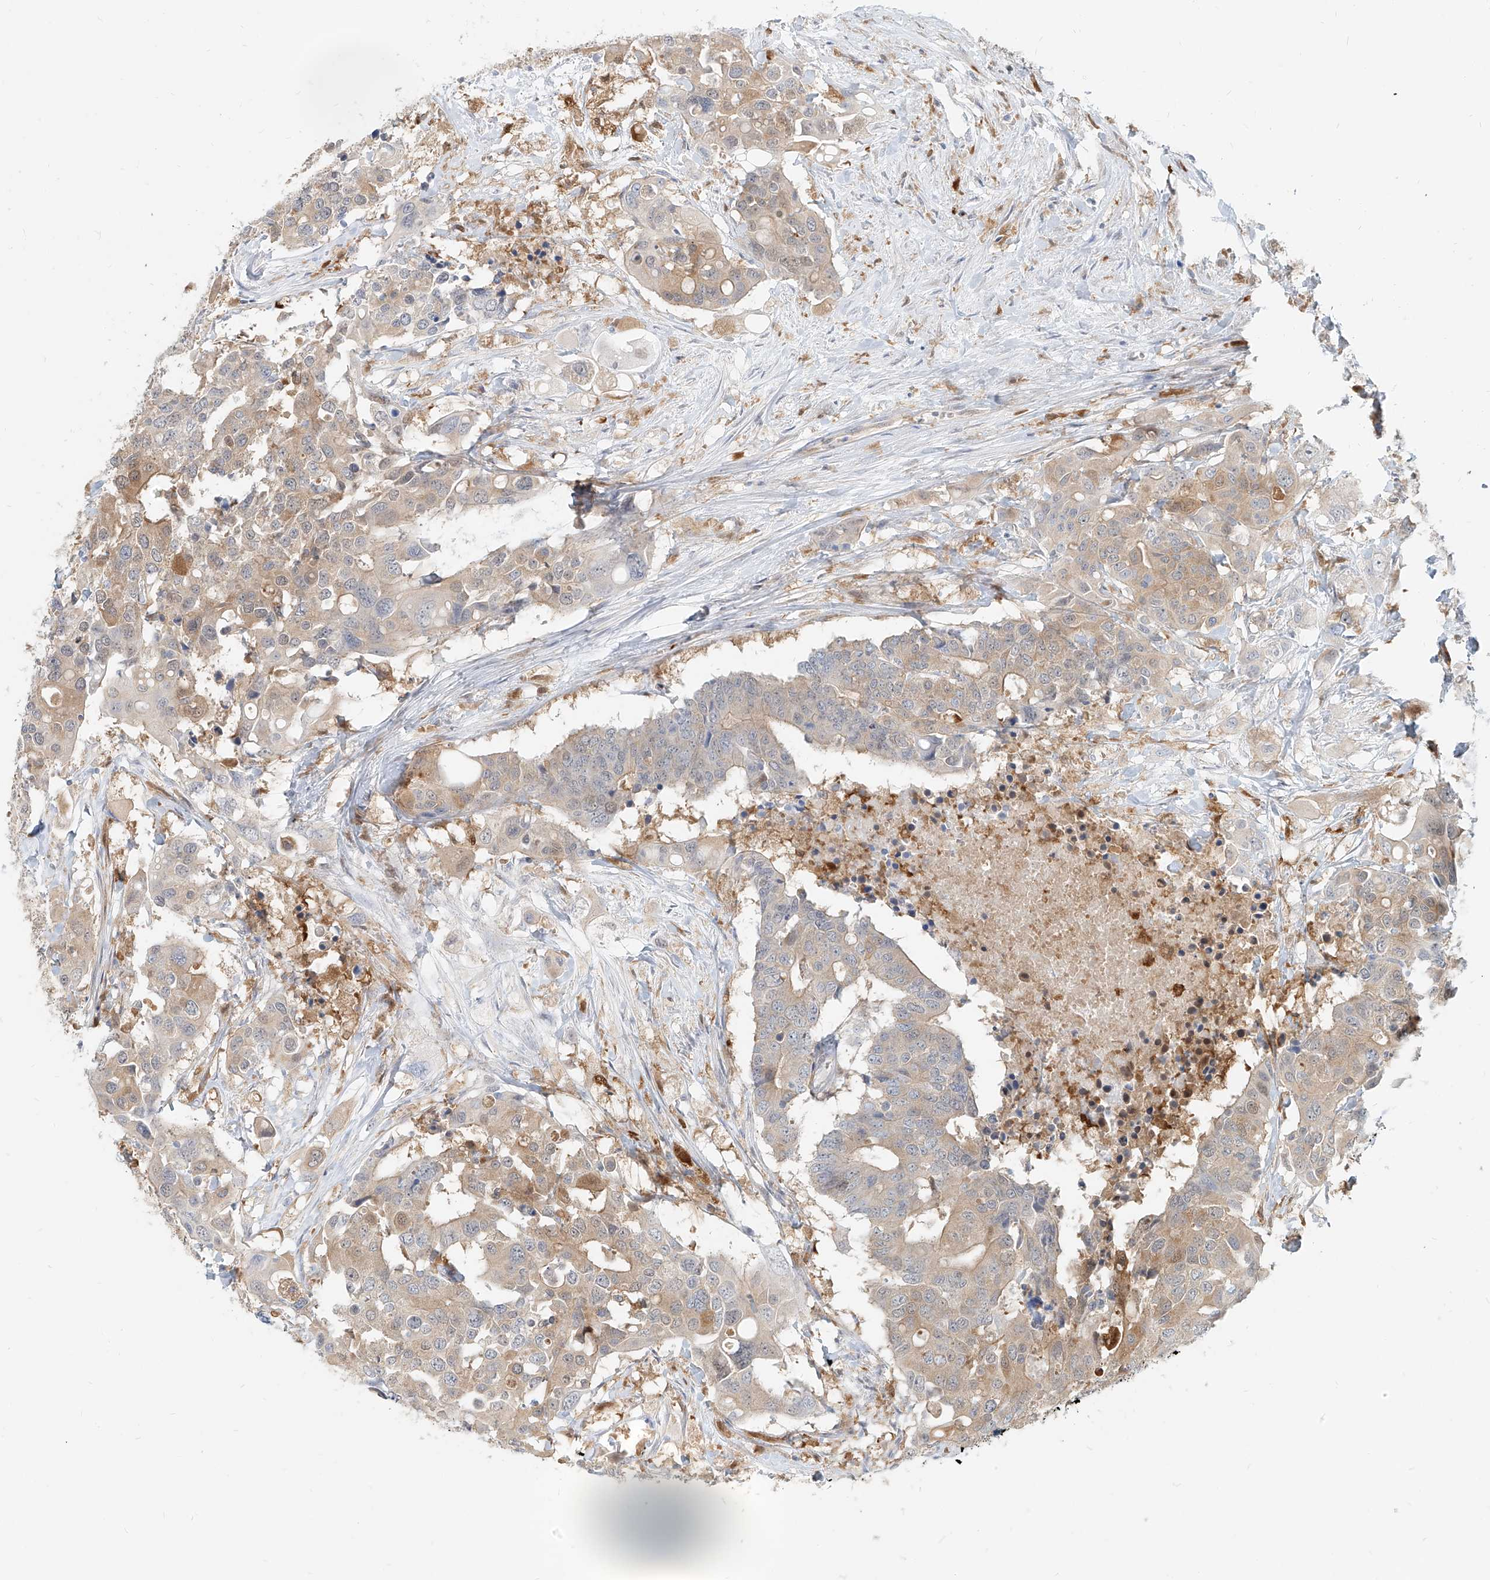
{"staining": {"intensity": "weak", "quantity": ">75%", "location": "cytoplasmic/membranous"}, "tissue": "colorectal cancer", "cell_type": "Tumor cells", "image_type": "cancer", "snomed": [{"axis": "morphology", "description": "Adenocarcinoma, NOS"}, {"axis": "topography", "description": "Colon"}], "caption": "Brown immunohistochemical staining in colorectal cancer reveals weak cytoplasmic/membranous positivity in about >75% of tumor cells.", "gene": "PGD", "patient": {"sex": "male", "age": 77}}